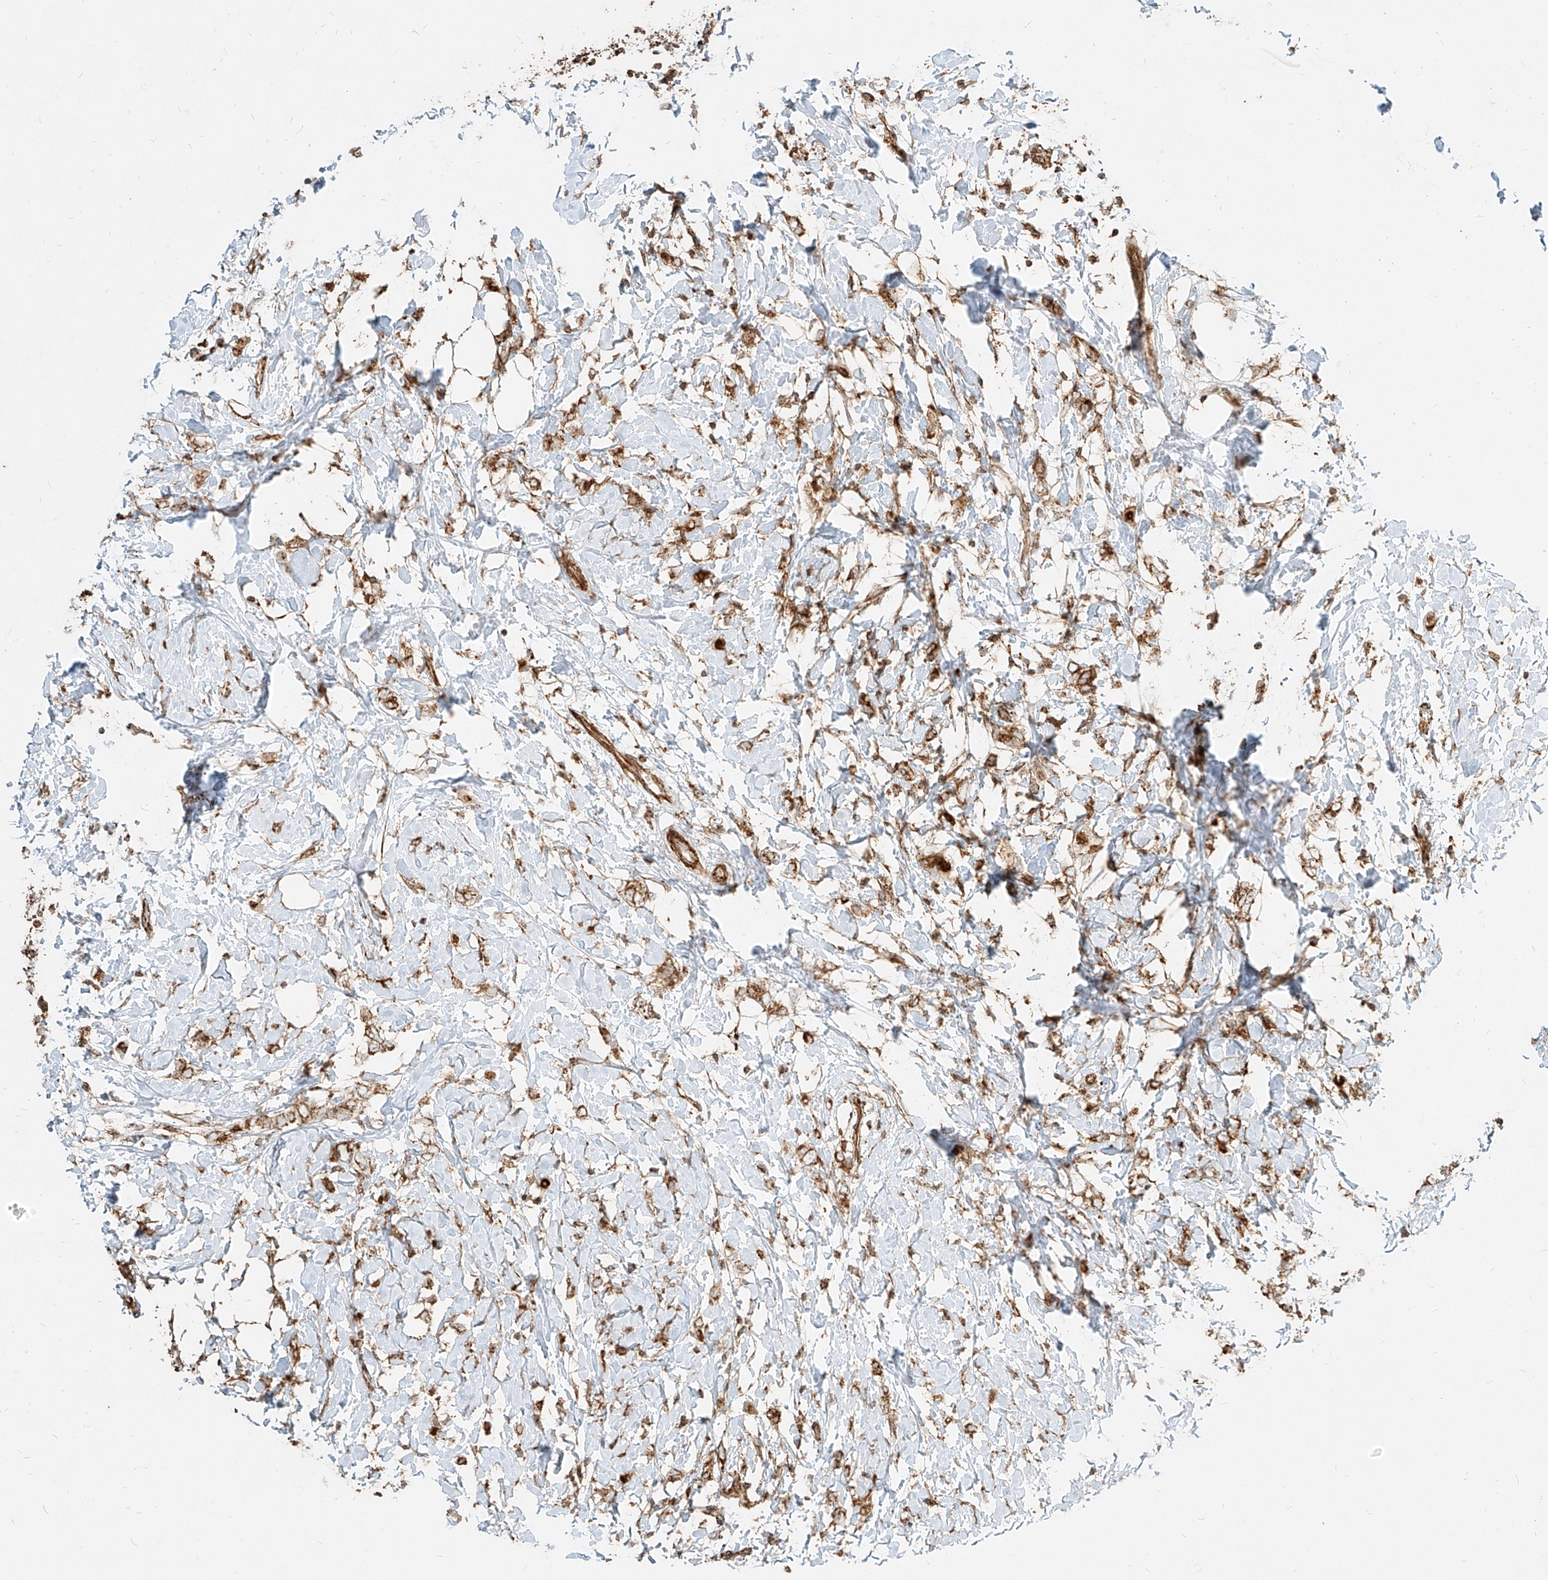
{"staining": {"intensity": "moderate", "quantity": ">75%", "location": "cytoplasmic/membranous"}, "tissue": "breast cancer", "cell_type": "Tumor cells", "image_type": "cancer", "snomed": [{"axis": "morphology", "description": "Normal tissue, NOS"}, {"axis": "morphology", "description": "Lobular carcinoma"}, {"axis": "topography", "description": "Breast"}], "caption": "Protein staining exhibits moderate cytoplasmic/membranous positivity in approximately >75% of tumor cells in breast cancer.", "gene": "MTX2", "patient": {"sex": "female", "age": 47}}